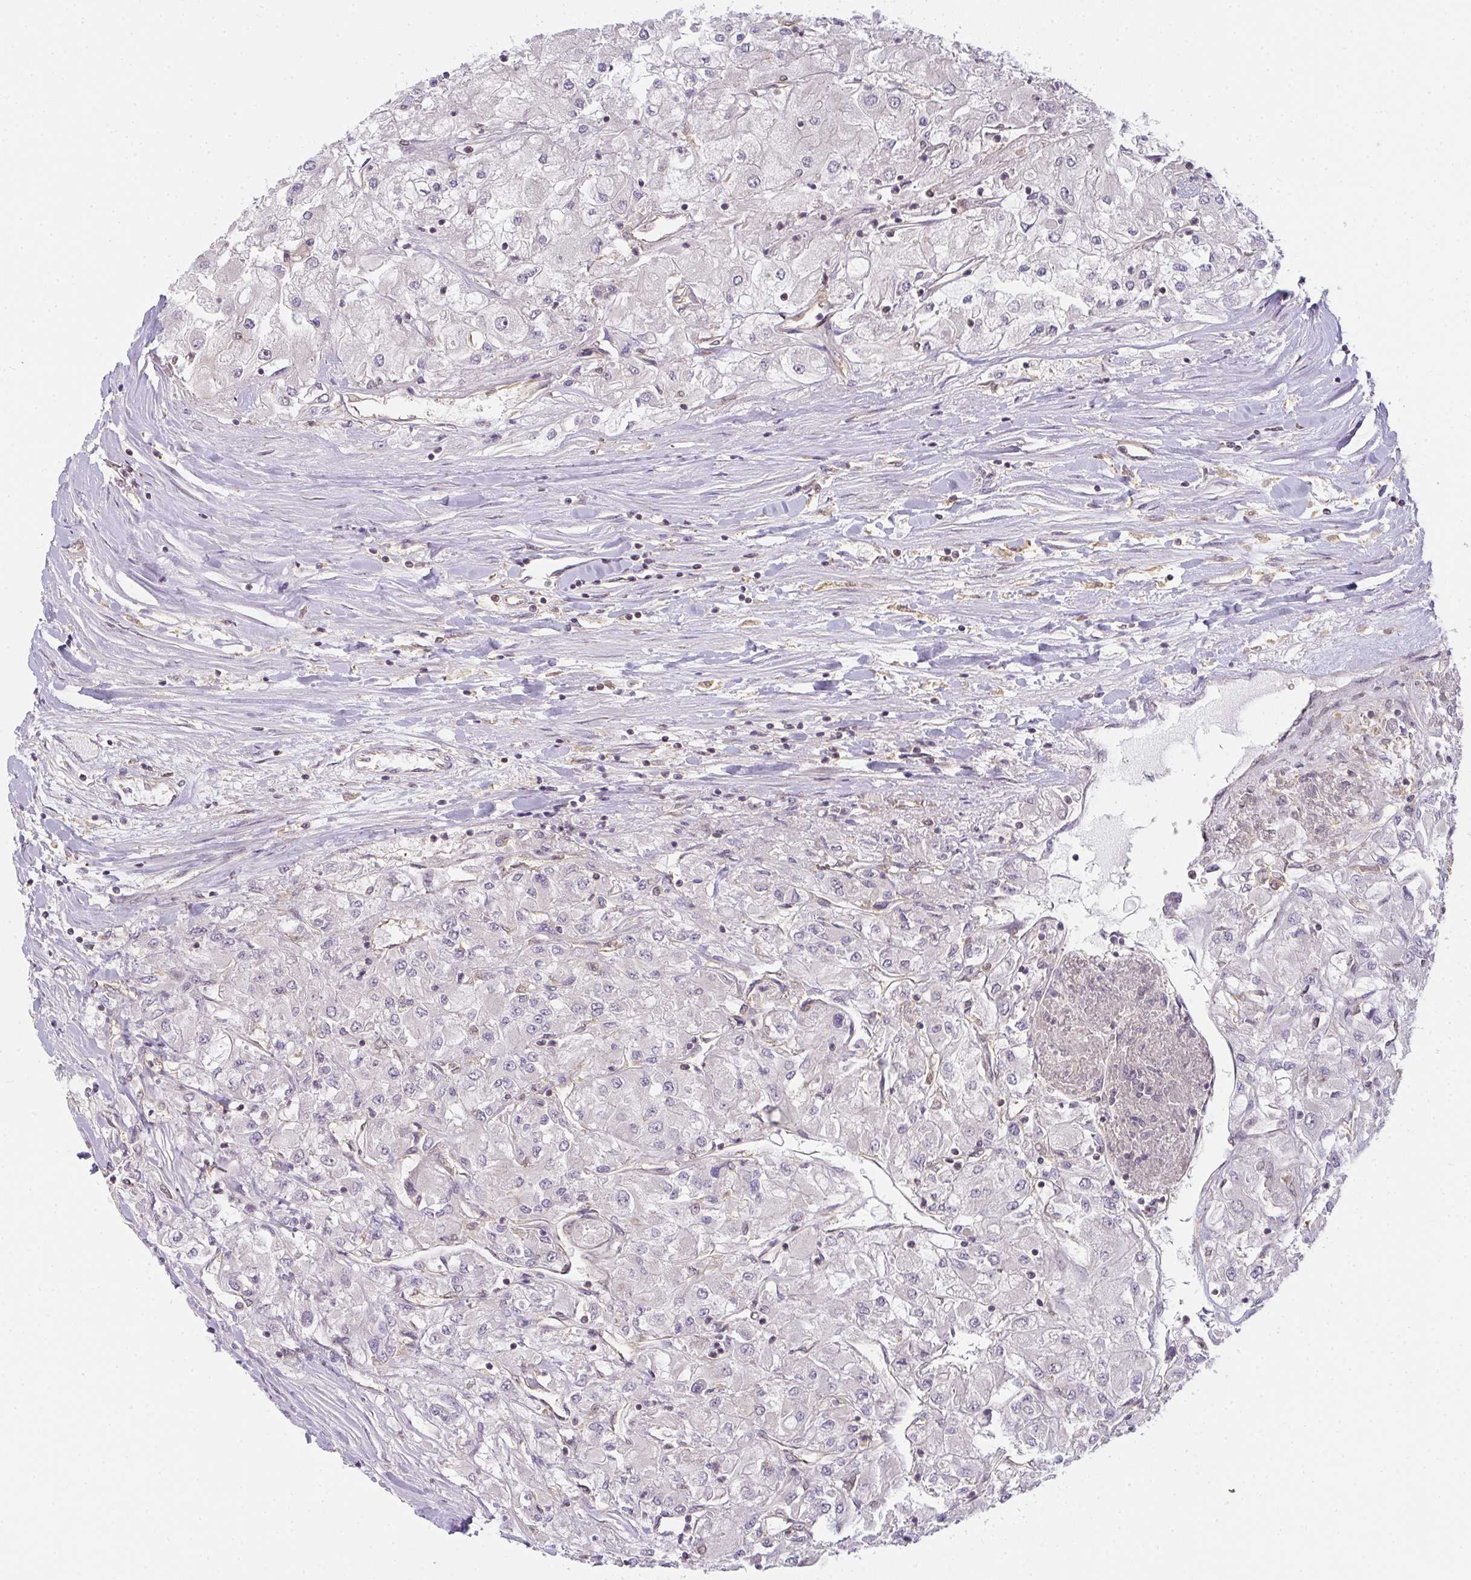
{"staining": {"intensity": "negative", "quantity": "none", "location": "none"}, "tissue": "renal cancer", "cell_type": "Tumor cells", "image_type": "cancer", "snomed": [{"axis": "morphology", "description": "Adenocarcinoma, NOS"}, {"axis": "topography", "description": "Kidney"}], "caption": "Tumor cells show no significant staining in renal adenocarcinoma.", "gene": "GSDMB", "patient": {"sex": "male", "age": 80}}